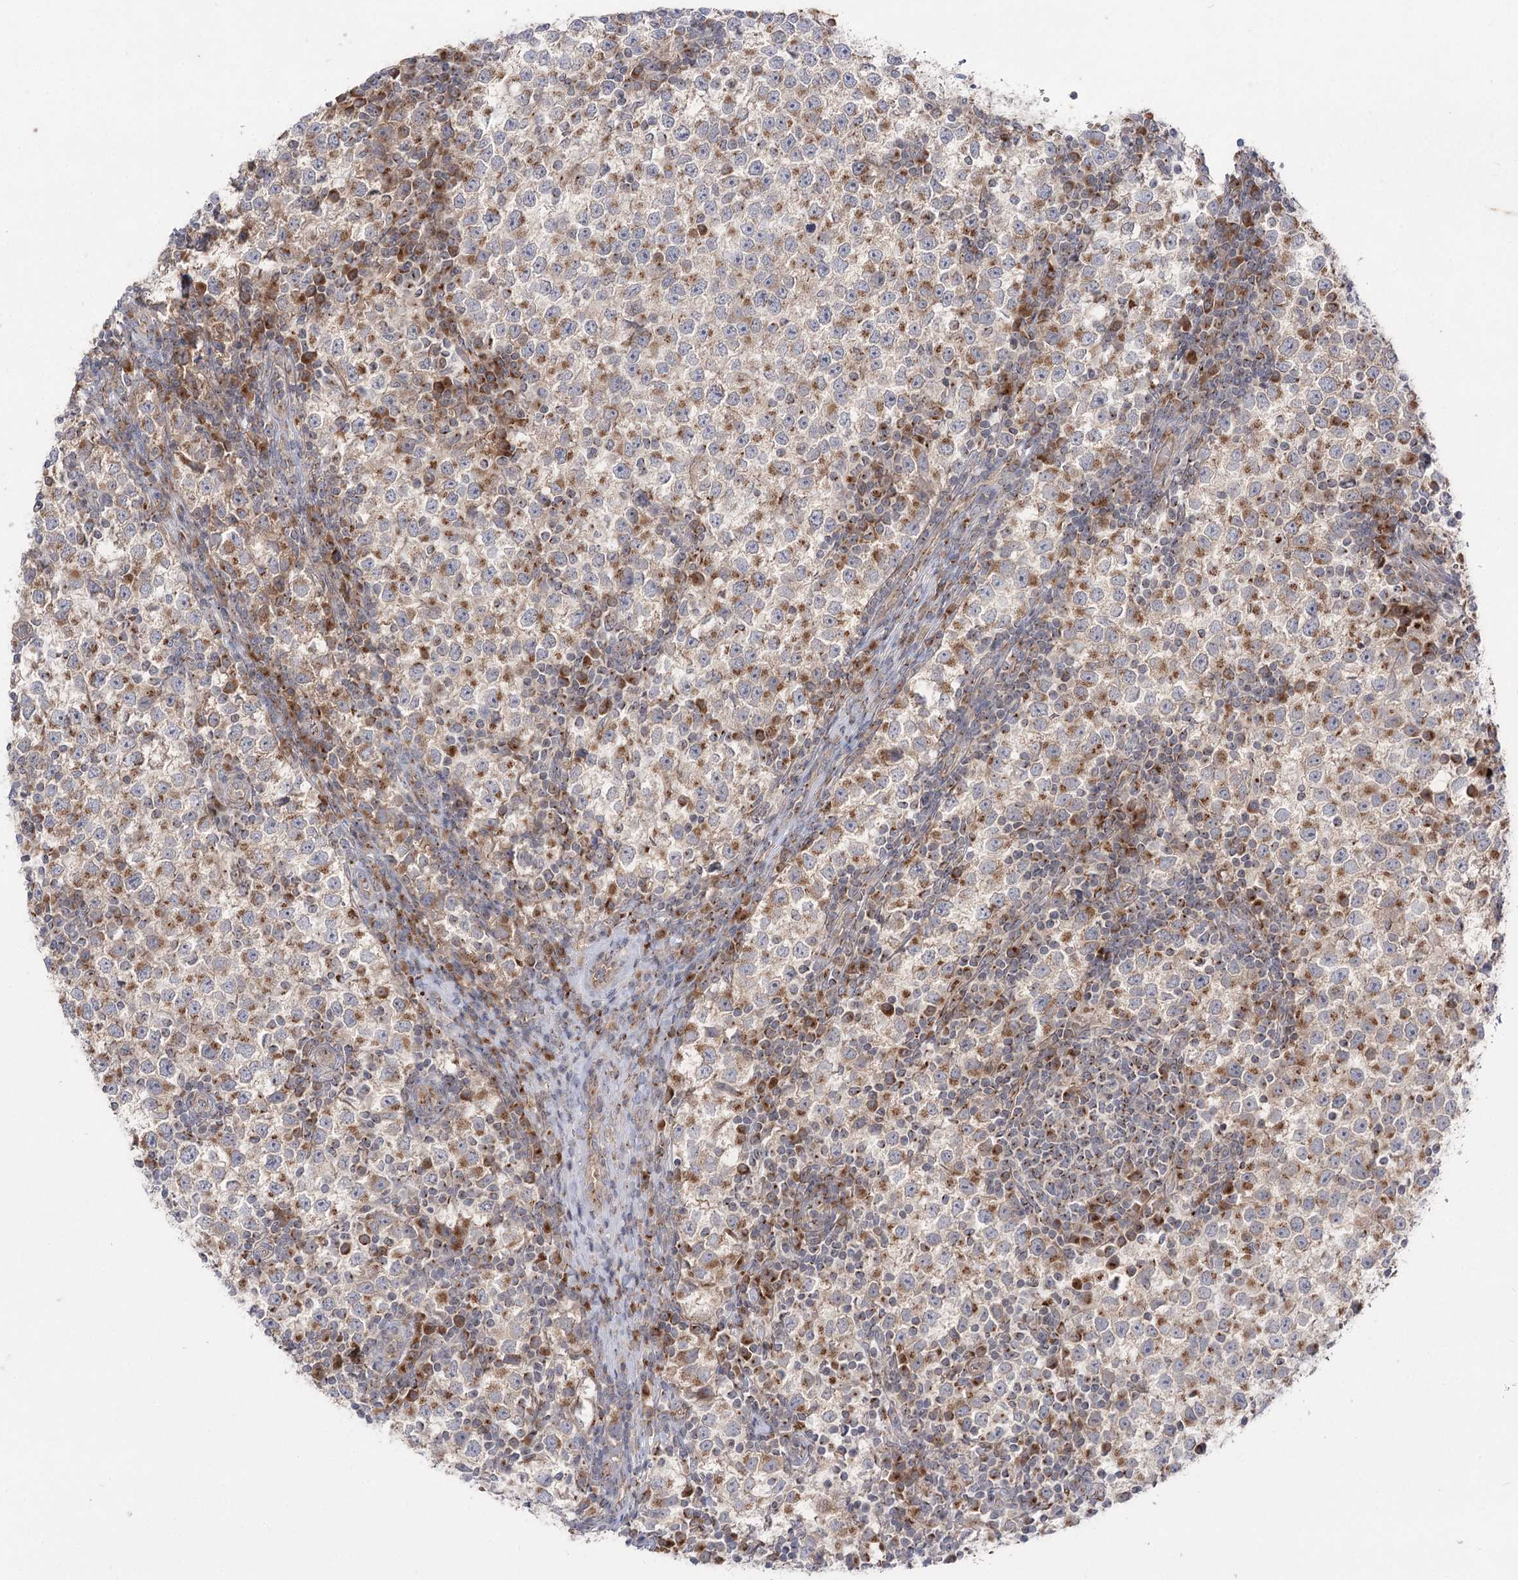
{"staining": {"intensity": "moderate", "quantity": "25%-75%", "location": "cytoplasmic/membranous"}, "tissue": "testis cancer", "cell_type": "Tumor cells", "image_type": "cancer", "snomed": [{"axis": "morphology", "description": "Seminoma, NOS"}, {"axis": "topography", "description": "Testis"}], "caption": "Tumor cells show moderate cytoplasmic/membranous expression in about 25%-75% of cells in seminoma (testis).", "gene": "GBF1", "patient": {"sex": "male", "age": 65}}